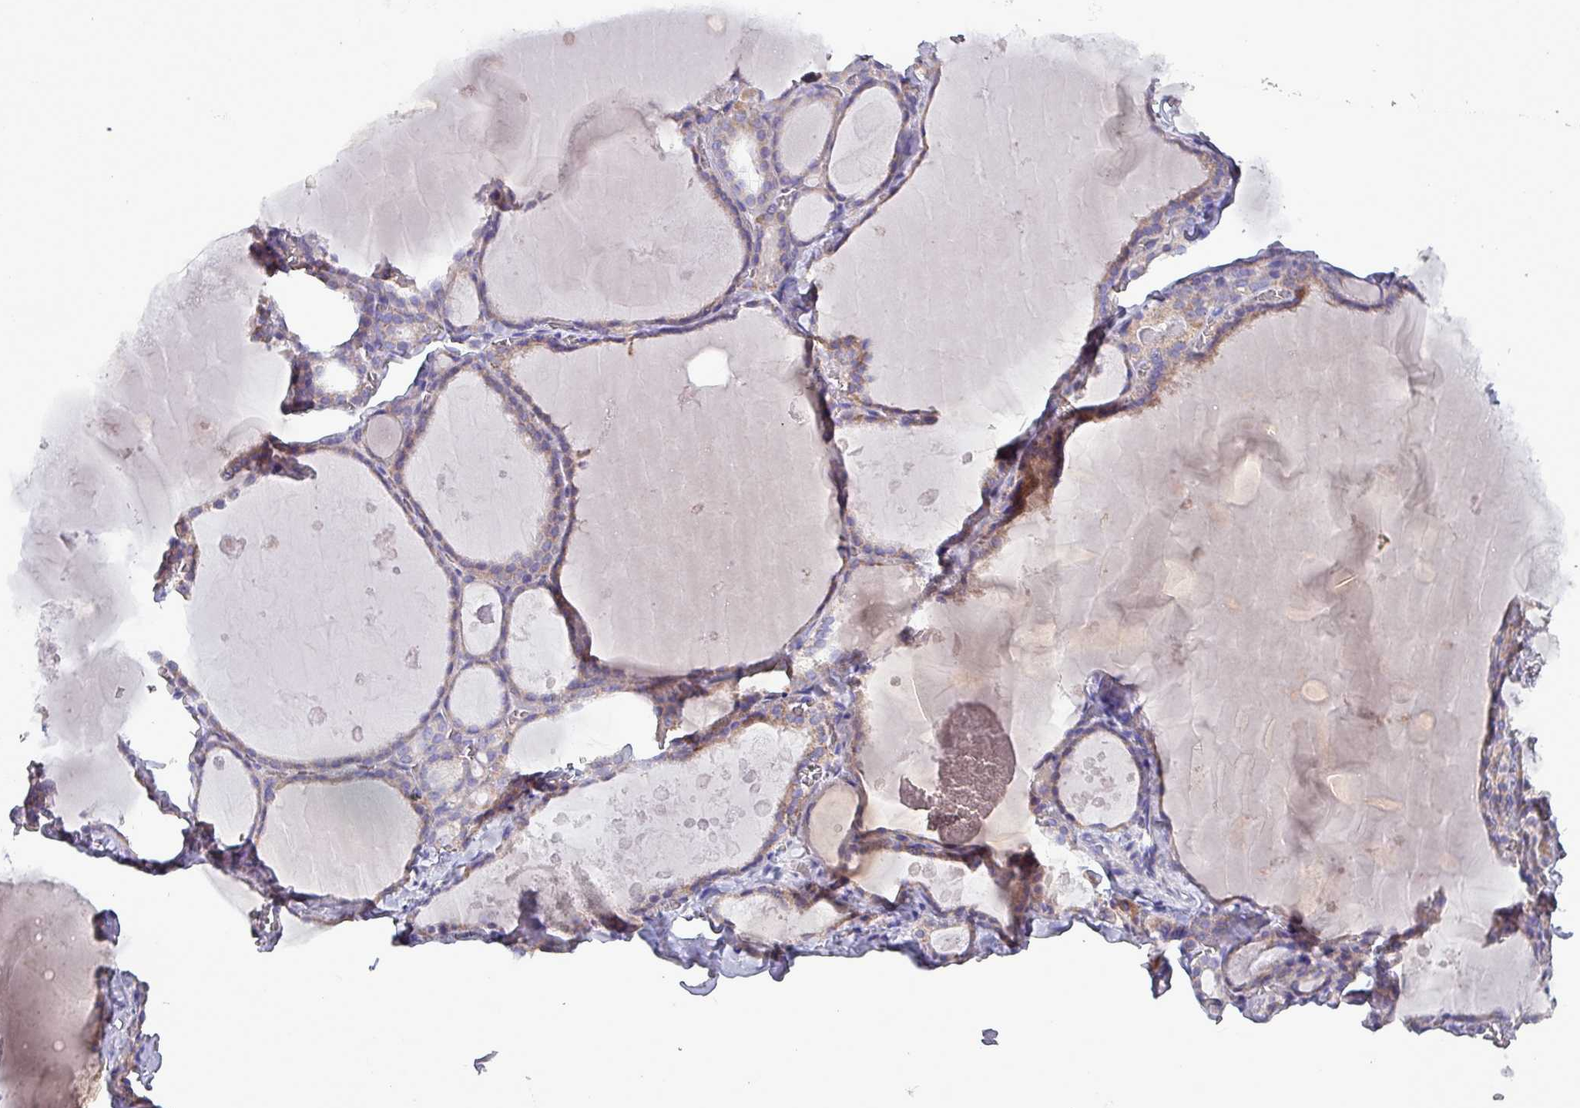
{"staining": {"intensity": "weak", "quantity": ">75%", "location": "cytoplasmic/membranous"}, "tissue": "thyroid gland", "cell_type": "Glandular cells", "image_type": "normal", "snomed": [{"axis": "morphology", "description": "Normal tissue, NOS"}, {"axis": "topography", "description": "Thyroid gland"}], "caption": "Immunohistochemistry (IHC) (DAB (3,3'-diaminobenzidine)) staining of normal human thyroid gland displays weak cytoplasmic/membranous protein expression in approximately >75% of glandular cells.", "gene": "HSD3B7", "patient": {"sex": "male", "age": 56}}